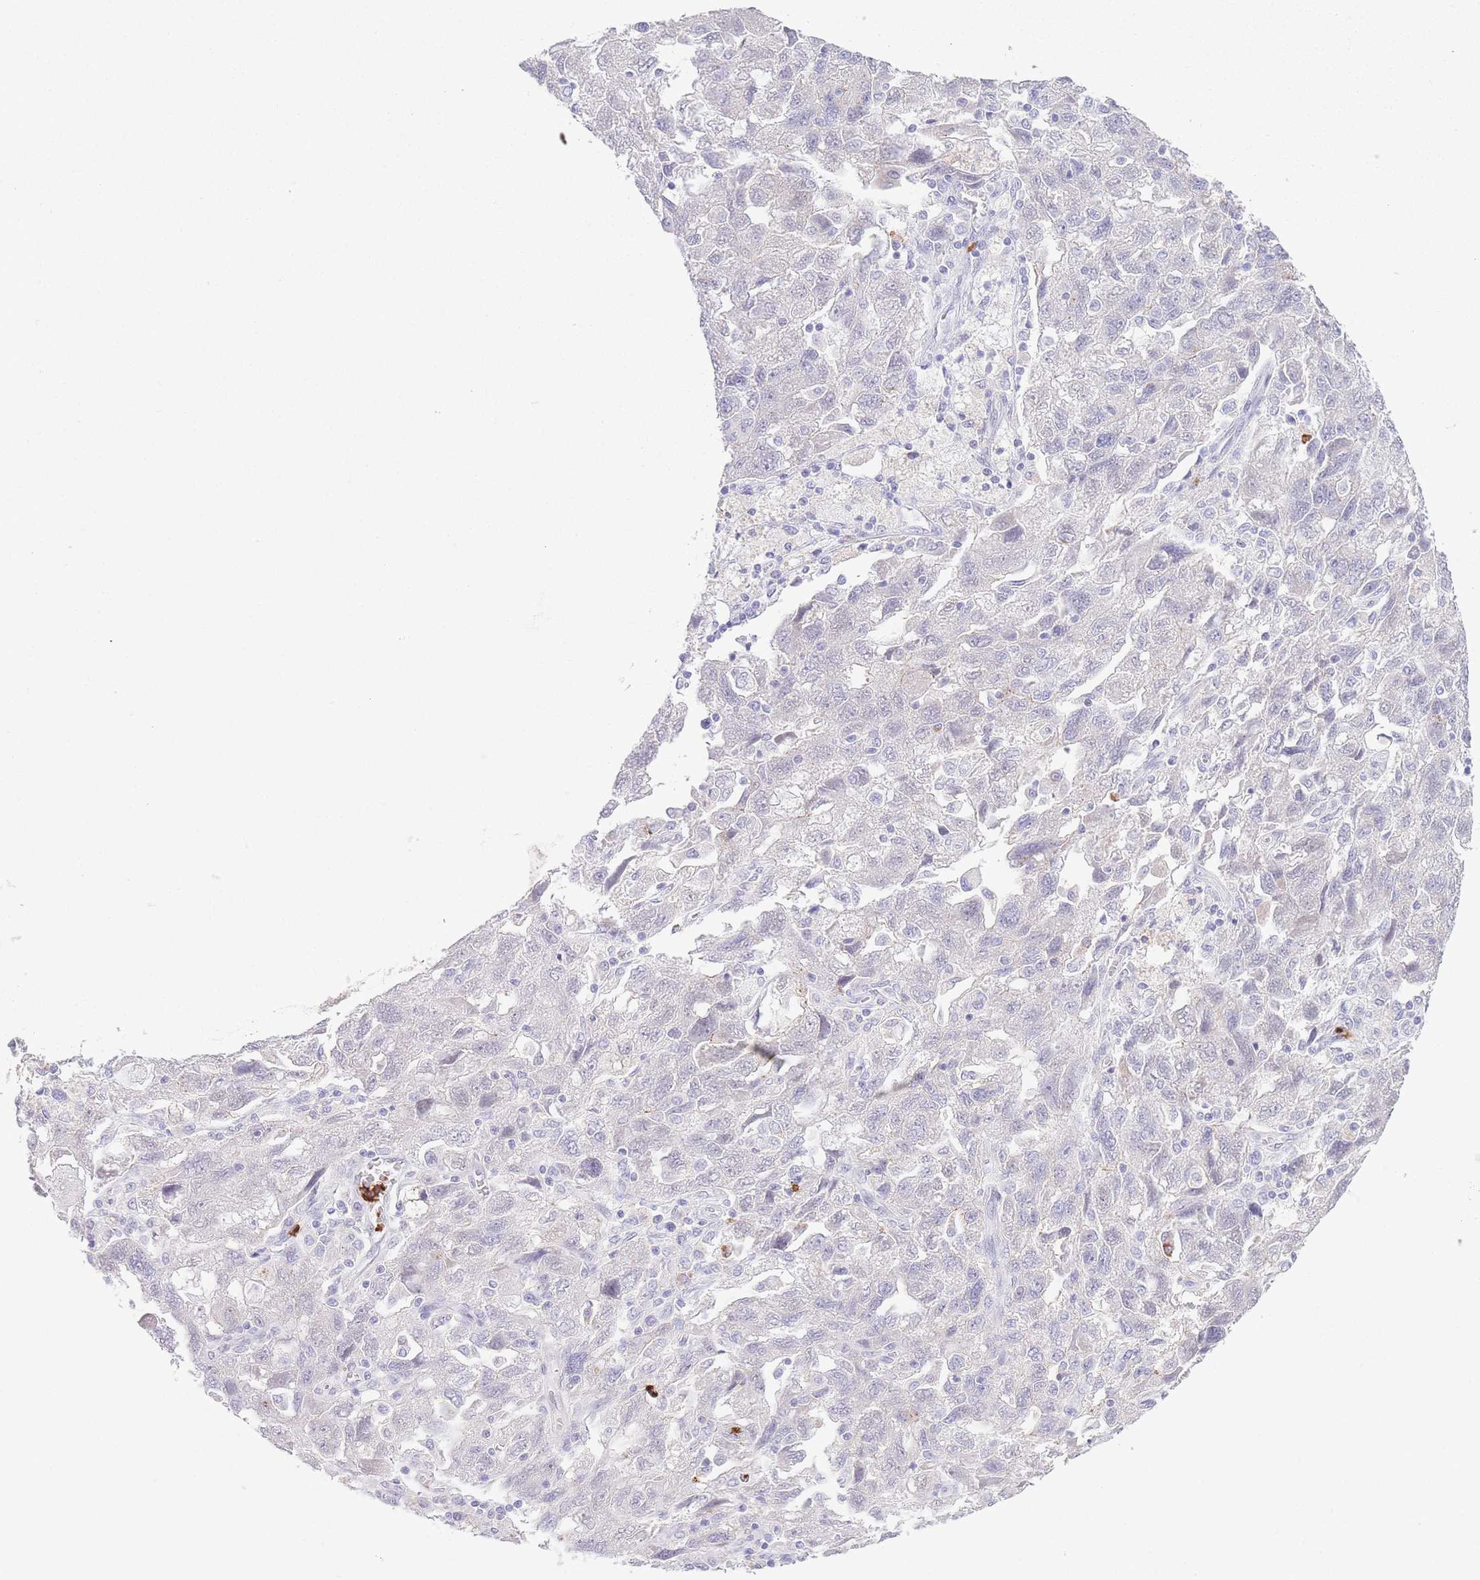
{"staining": {"intensity": "negative", "quantity": "none", "location": "none"}, "tissue": "ovarian cancer", "cell_type": "Tumor cells", "image_type": "cancer", "snomed": [{"axis": "morphology", "description": "Carcinoma, NOS"}, {"axis": "morphology", "description": "Cystadenocarcinoma, serous, NOS"}, {"axis": "topography", "description": "Ovary"}], "caption": "The immunohistochemistry (IHC) histopathology image has no significant positivity in tumor cells of ovarian cancer tissue. (IHC, brightfield microscopy, high magnification).", "gene": "LCLAT1", "patient": {"sex": "female", "age": 69}}